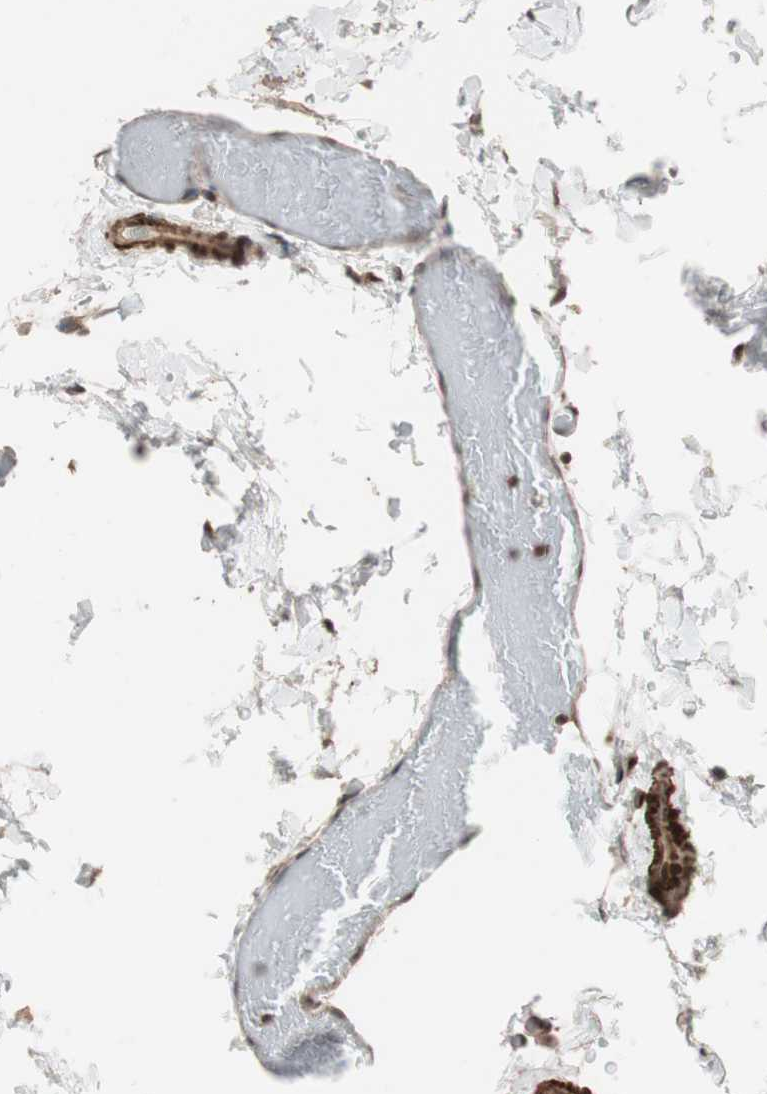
{"staining": {"intensity": "weak", "quantity": ">75%", "location": "cytoplasmic/membranous,nuclear"}, "tissue": "urothelial cancer", "cell_type": "Tumor cells", "image_type": "cancer", "snomed": [{"axis": "morphology", "description": "Urothelial carcinoma, Low grade"}, {"axis": "topography", "description": "Urinary bladder"}], "caption": "IHC (DAB (3,3'-diaminobenzidine)) staining of urothelial carcinoma (low-grade) exhibits weak cytoplasmic/membranous and nuclear protein expression in approximately >75% of tumor cells. The protein of interest is shown in brown color, while the nuclei are stained blue.", "gene": "DRAP1", "patient": {"sex": "female", "age": 60}}